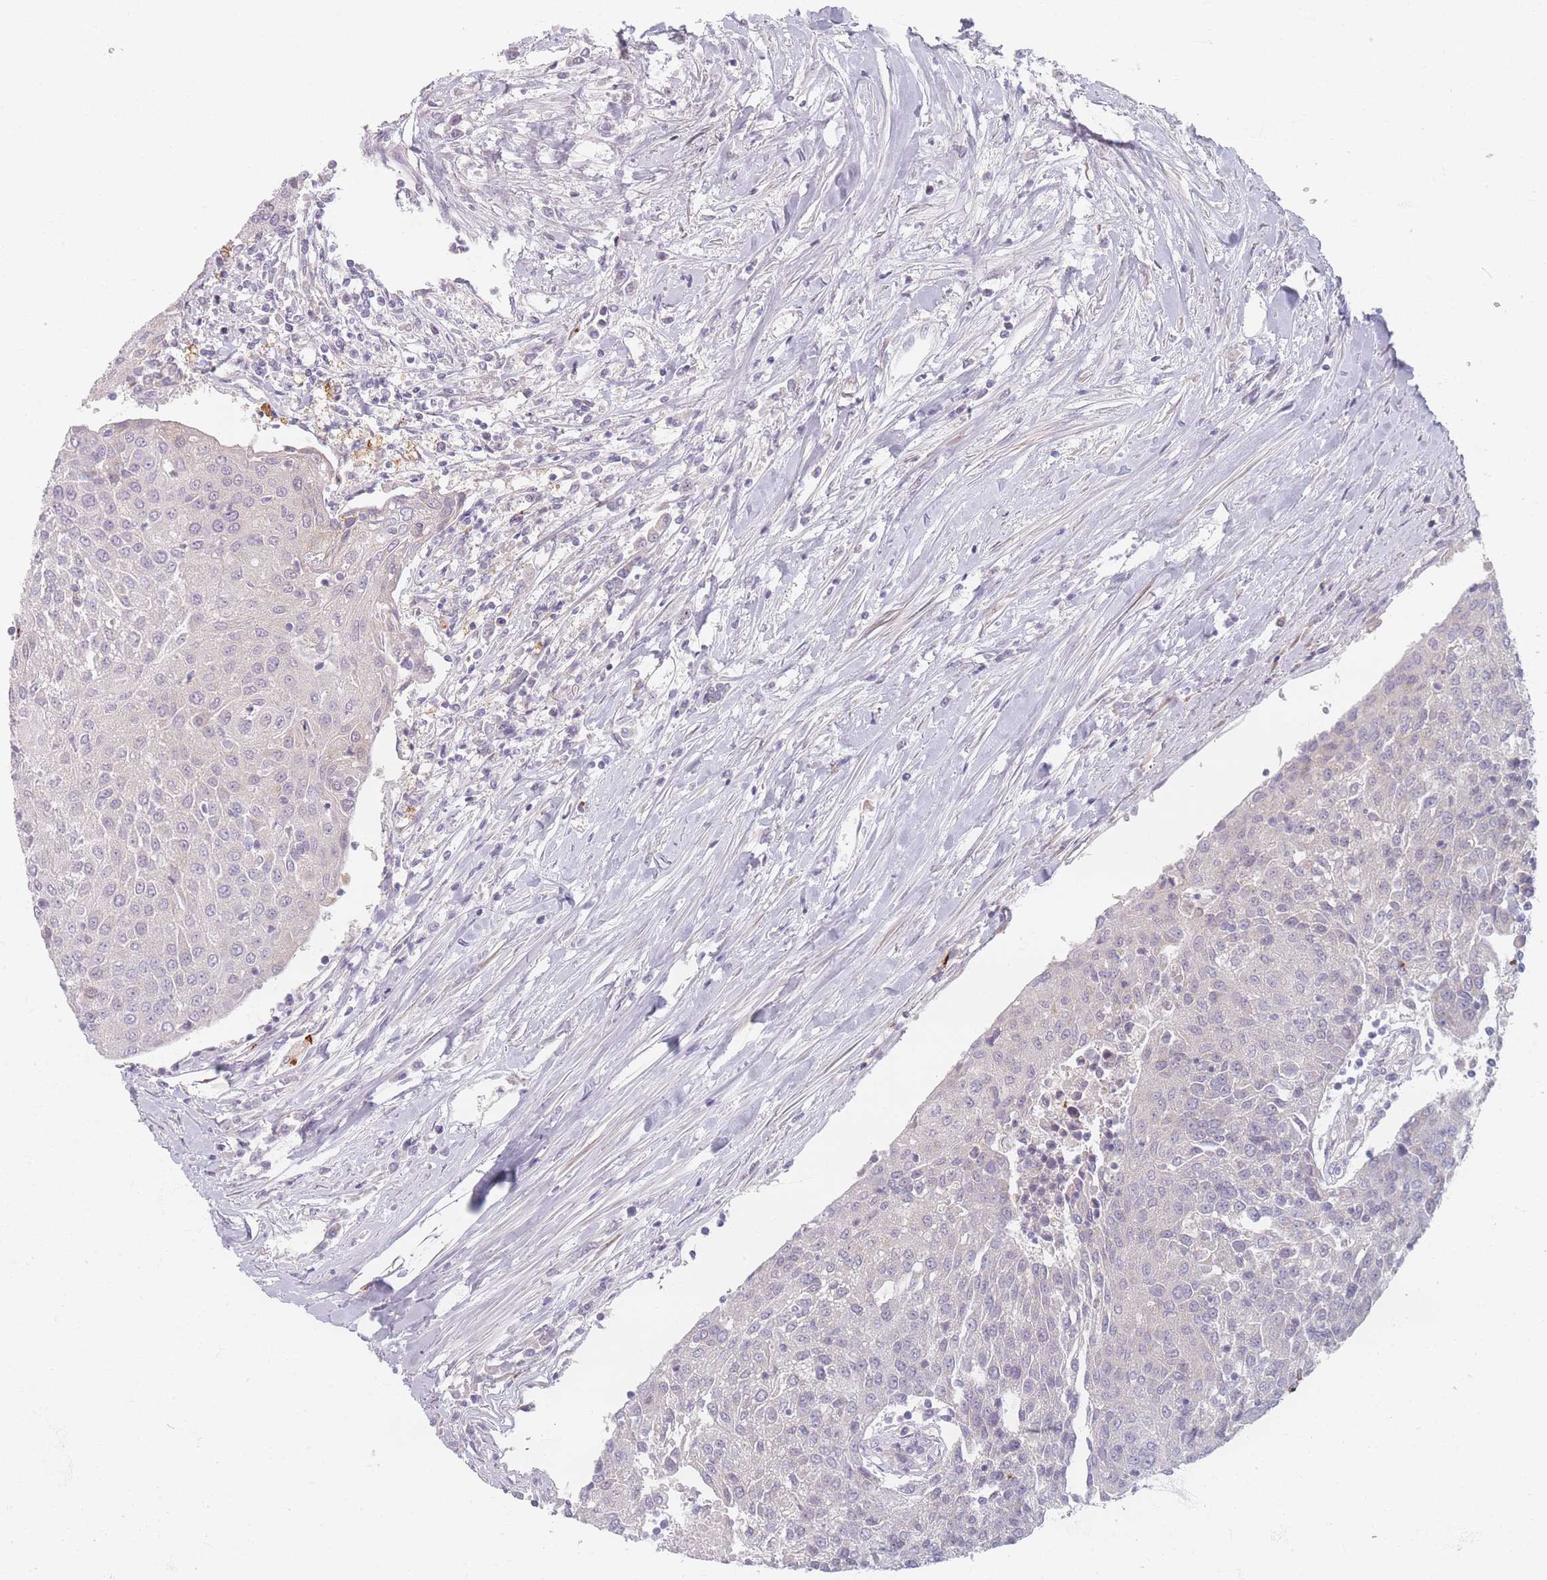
{"staining": {"intensity": "negative", "quantity": "none", "location": "none"}, "tissue": "urothelial cancer", "cell_type": "Tumor cells", "image_type": "cancer", "snomed": [{"axis": "morphology", "description": "Urothelial carcinoma, High grade"}, {"axis": "topography", "description": "Urinary bladder"}], "caption": "Tumor cells are negative for protein expression in human high-grade urothelial carcinoma. The staining was performed using DAB (3,3'-diaminobenzidine) to visualize the protein expression in brown, while the nuclei were stained in blue with hematoxylin (Magnification: 20x).", "gene": "TMOD1", "patient": {"sex": "female", "age": 85}}